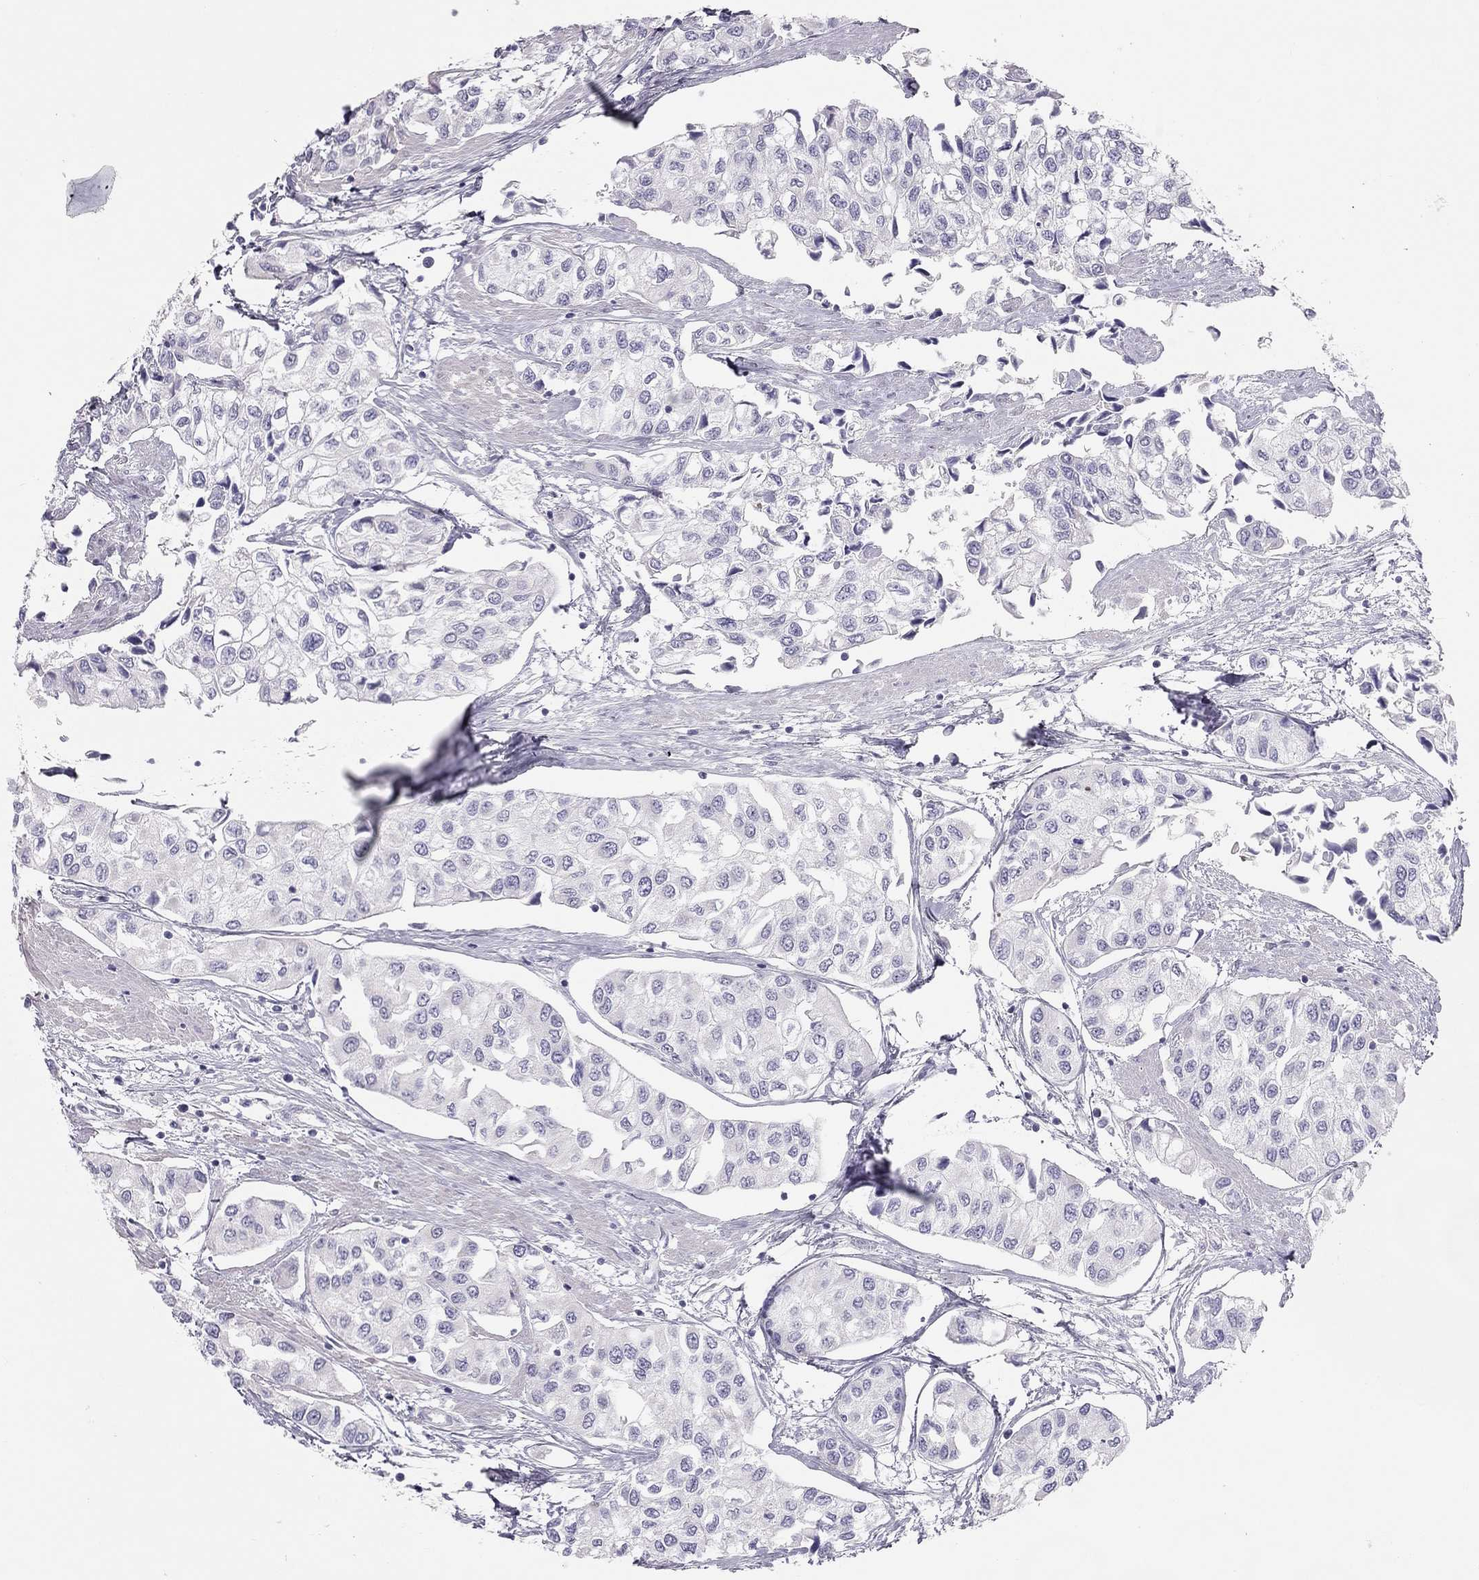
{"staining": {"intensity": "negative", "quantity": "none", "location": "none"}, "tissue": "urothelial cancer", "cell_type": "Tumor cells", "image_type": "cancer", "snomed": [{"axis": "morphology", "description": "Urothelial carcinoma, High grade"}, {"axis": "topography", "description": "Urinary bladder"}], "caption": "Micrograph shows no significant protein staining in tumor cells of urothelial carcinoma (high-grade).", "gene": "SPATA12", "patient": {"sex": "male", "age": 73}}